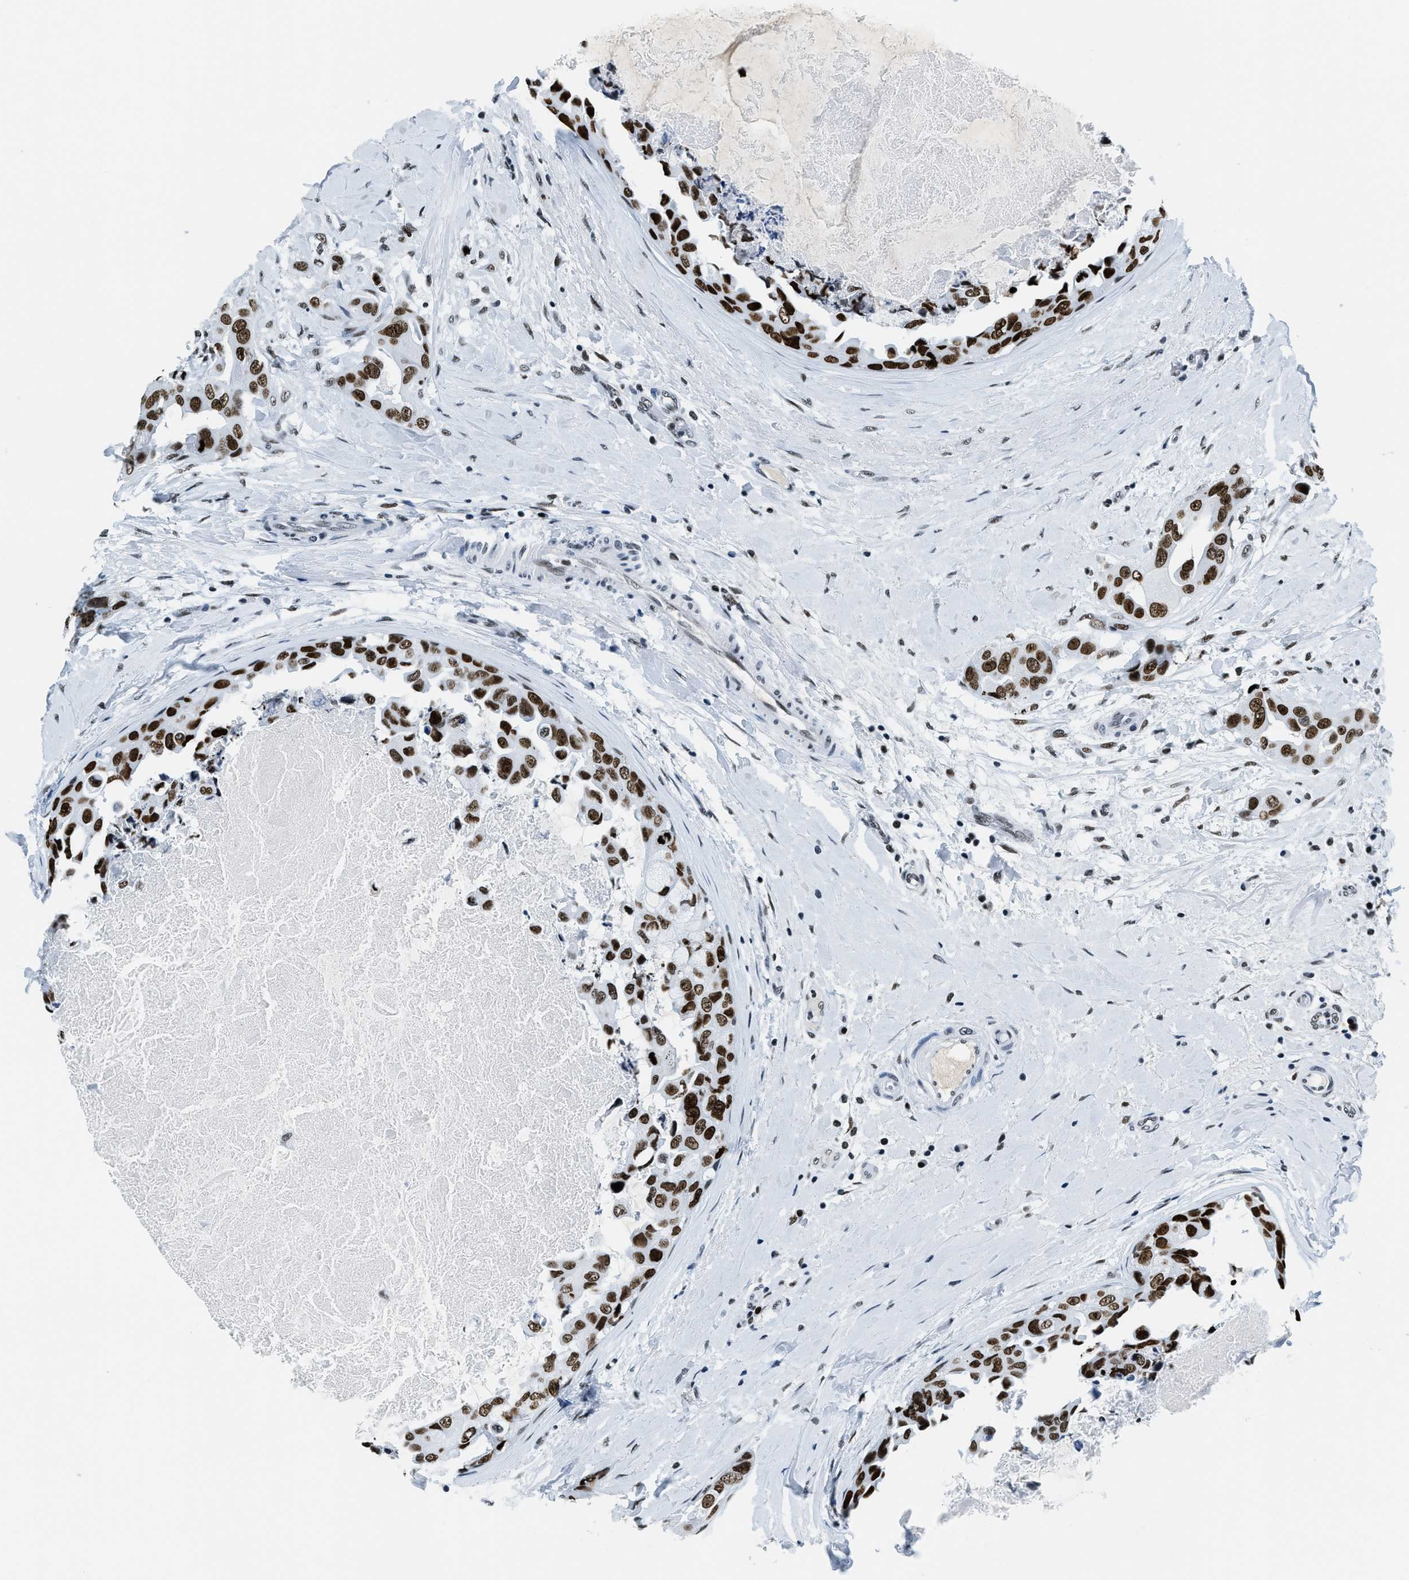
{"staining": {"intensity": "strong", "quantity": ">75%", "location": "nuclear"}, "tissue": "breast cancer", "cell_type": "Tumor cells", "image_type": "cancer", "snomed": [{"axis": "morphology", "description": "Duct carcinoma"}, {"axis": "topography", "description": "Breast"}], "caption": "The immunohistochemical stain labels strong nuclear expression in tumor cells of infiltrating ductal carcinoma (breast) tissue.", "gene": "TOP1", "patient": {"sex": "female", "age": 40}}